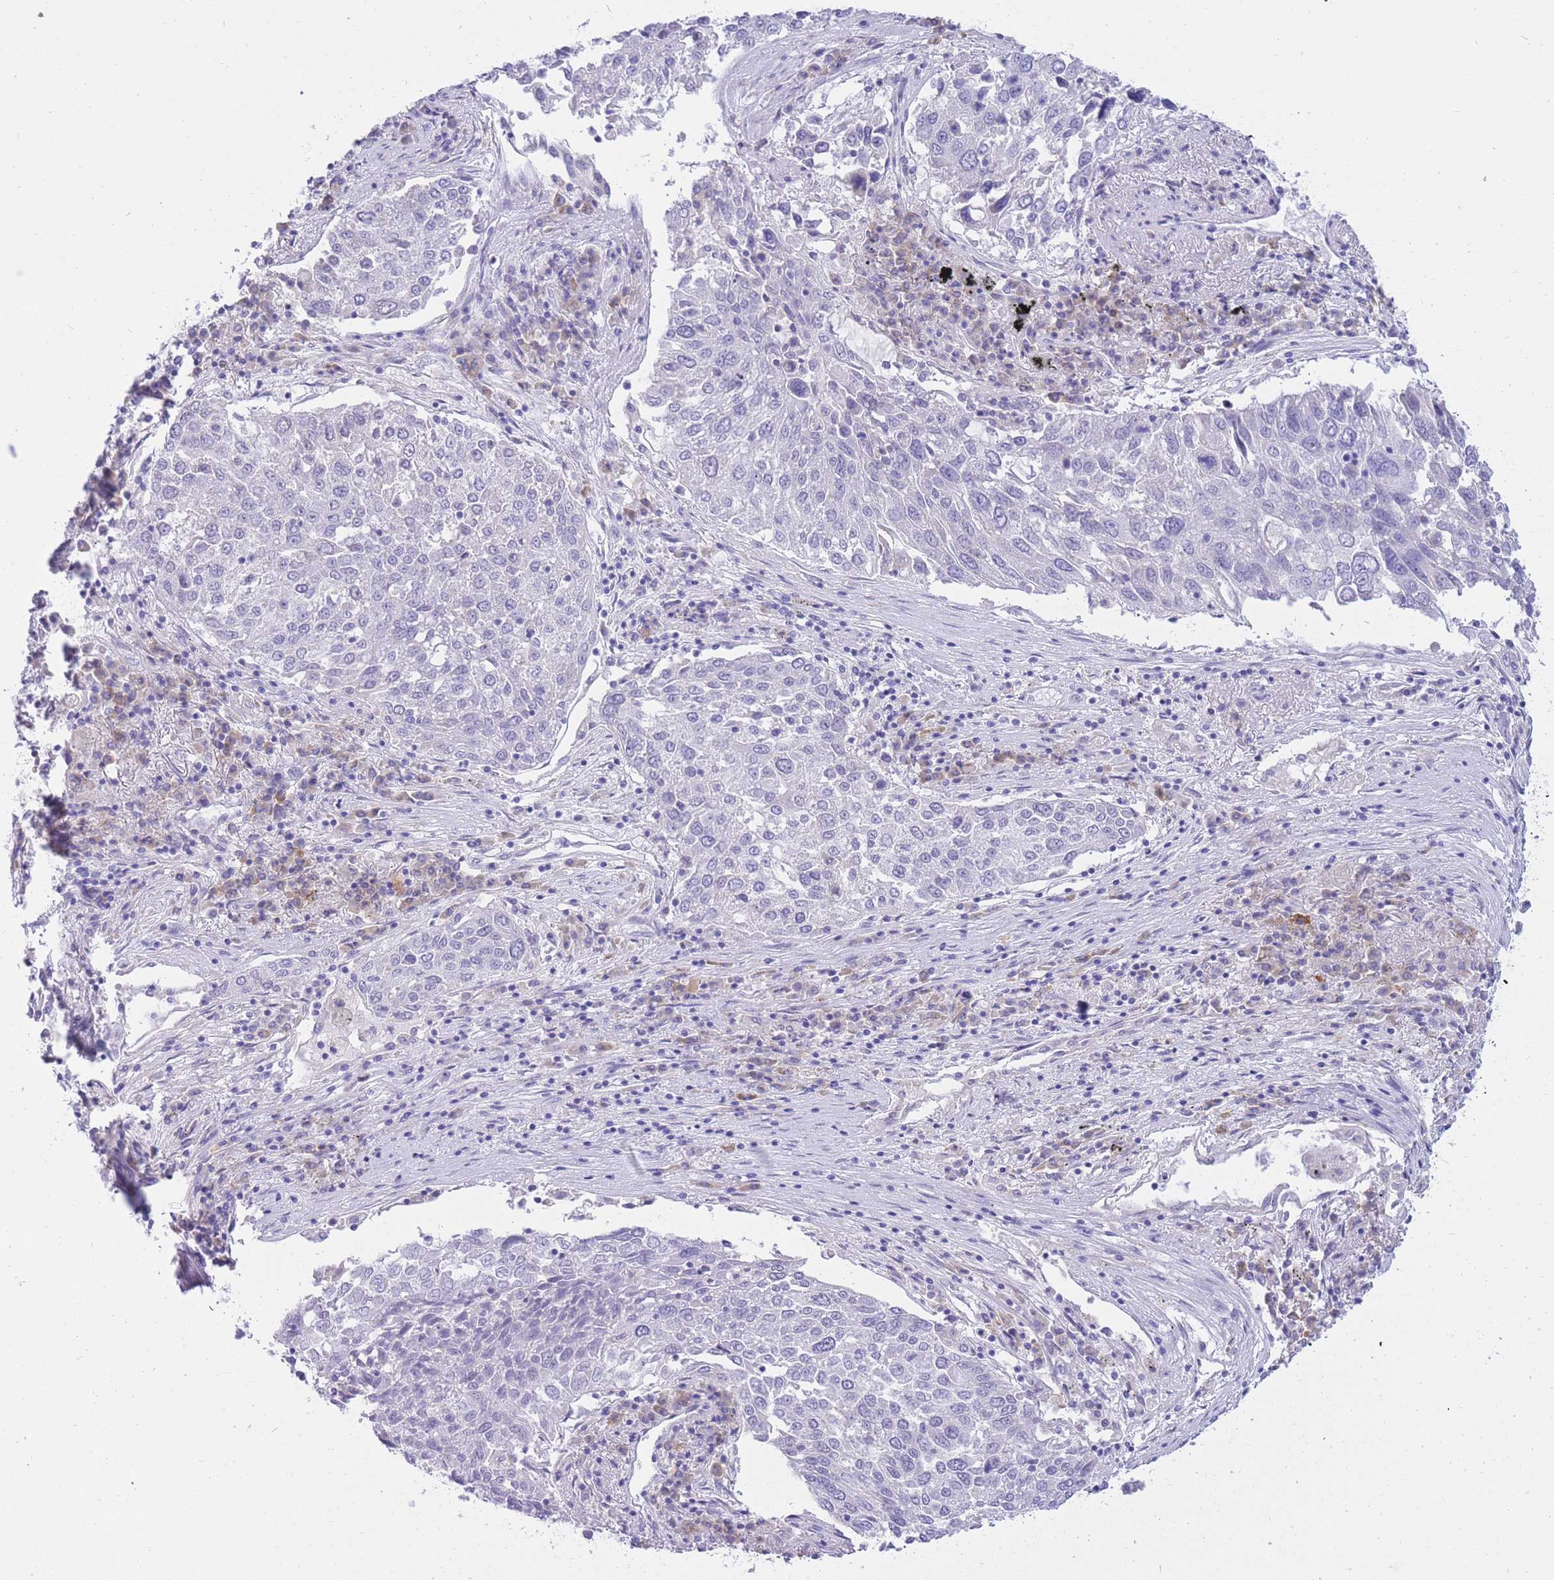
{"staining": {"intensity": "negative", "quantity": "none", "location": "none"}, "tissue": "lung cancer", "cell_type": "Tumor cells", "image_type": "cancer", "snomed": [{"axis": "morphology", "description": "Squamous cell carcinoma, NOS"}, {"axis": "topography", "description": "Lung"}], "caption": "Tumor cells are negative for brown protein staining in lung cancer (squamous cell carcinoma).", "gene": "SSUH2", "patient": {"sex": "male", "age": 65}}